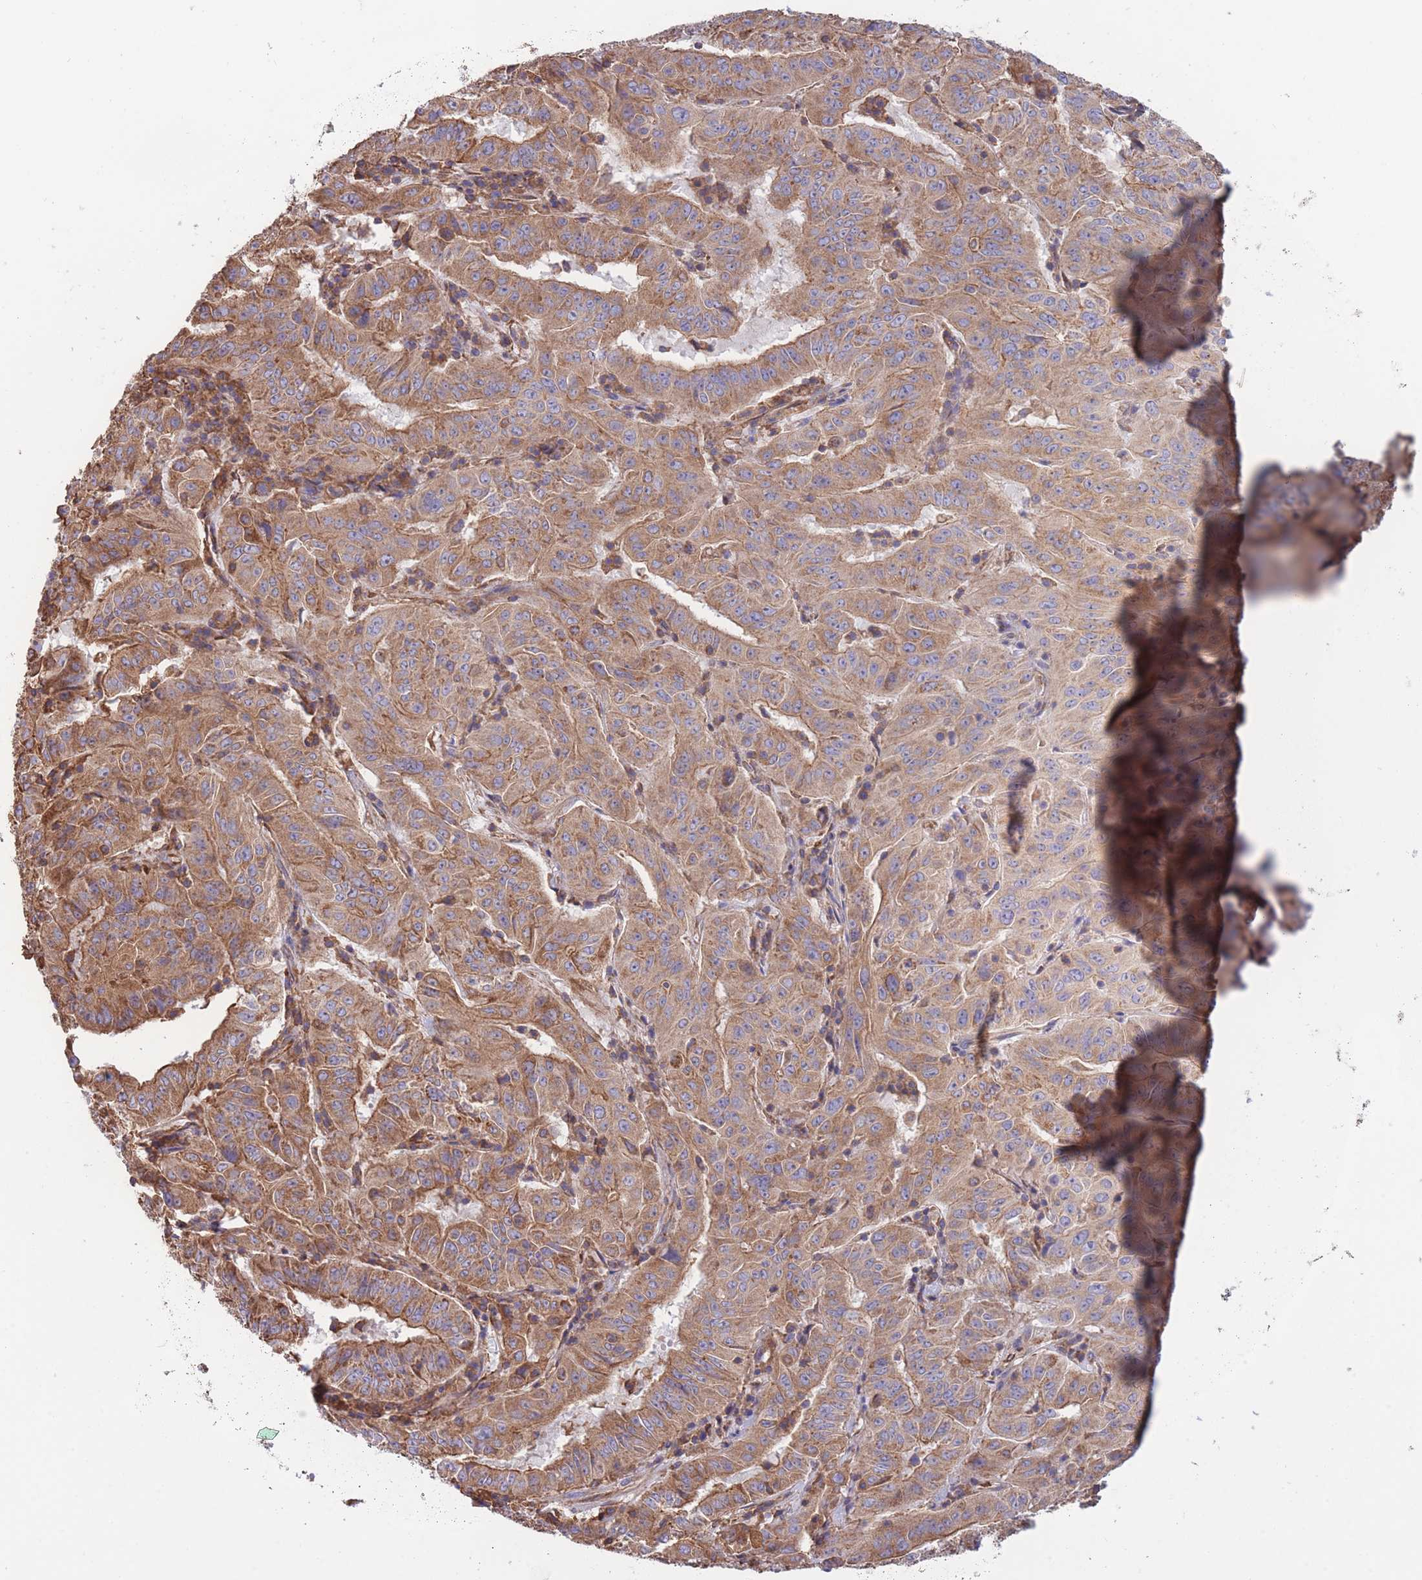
{"staining": {"intensity": "moderate", "quantity": ">75%", "location": "cytoplasmic/membranous"}, "tissue": "pancreatic cancer", "cell_type": "Tumor cells", "image_type": "cancer", "snomed": [{"axis": "morphology", "description": "Adenocarcinoma, NOS"}, {"axis": "topography", "description": "Pancreas"}], "caption": "Moderate cytoplasmic/membranous protein staining is present in about >75% of tumor cells in pancreatic adenocarcinoma. The staining was performed using DAB (3,3'-diaminobenzidine) to visualize the protein expression in brown, while the nuclei were stained in blue with hematoxylin (Magnification: 20x).", "gene": "LRRN4CL", "patient": {"sex": "male", "age": 63}}